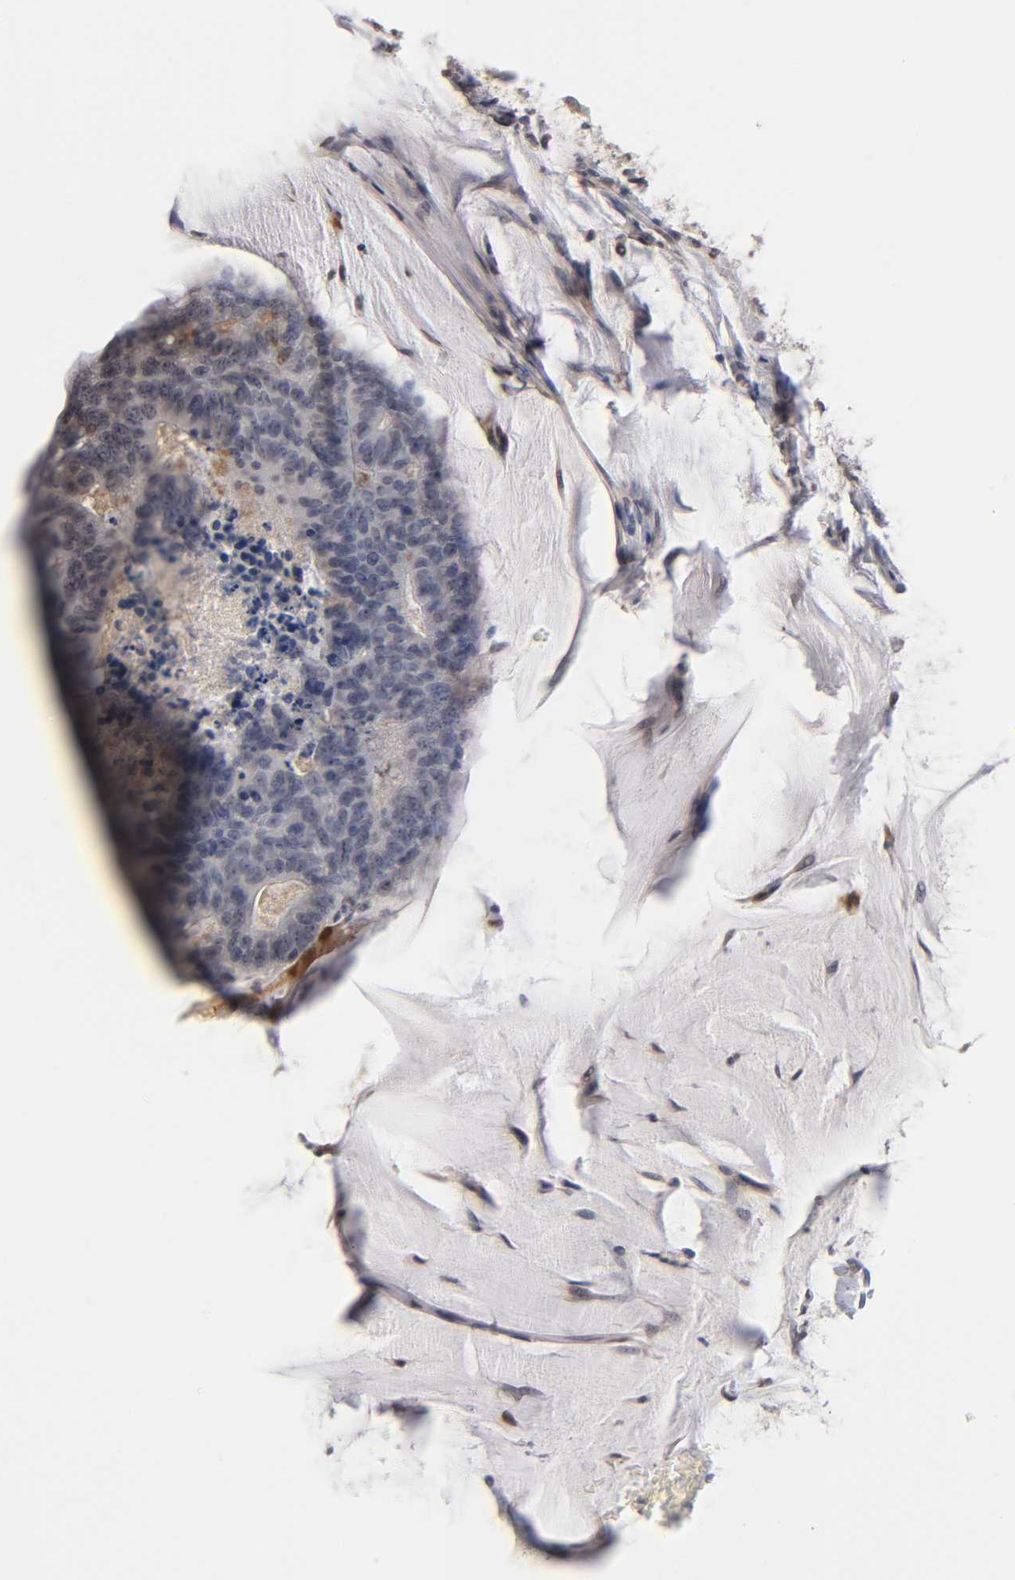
{"staining": {"intensity": "negative", "quantity": "none", "location": "none"}, "tissue": "colorectal cancer", "cell_type": "Tumor cells", "image_type": "cancer", "snomed": [{"axis": "morphology", "description": "Adenocarcinoma, NOS"}, {"axis": "topography", "description": "Colon"}], "caption": "The IHC image has no significant staining in tumor cells of colorectal cancer tissue. (DAB (3,3'-diaminobenzidine) immunohistochemistry with hematoxylin counter stain).", "gene": "CRABP2", "patient": {"sex": "male", "age": 45}}